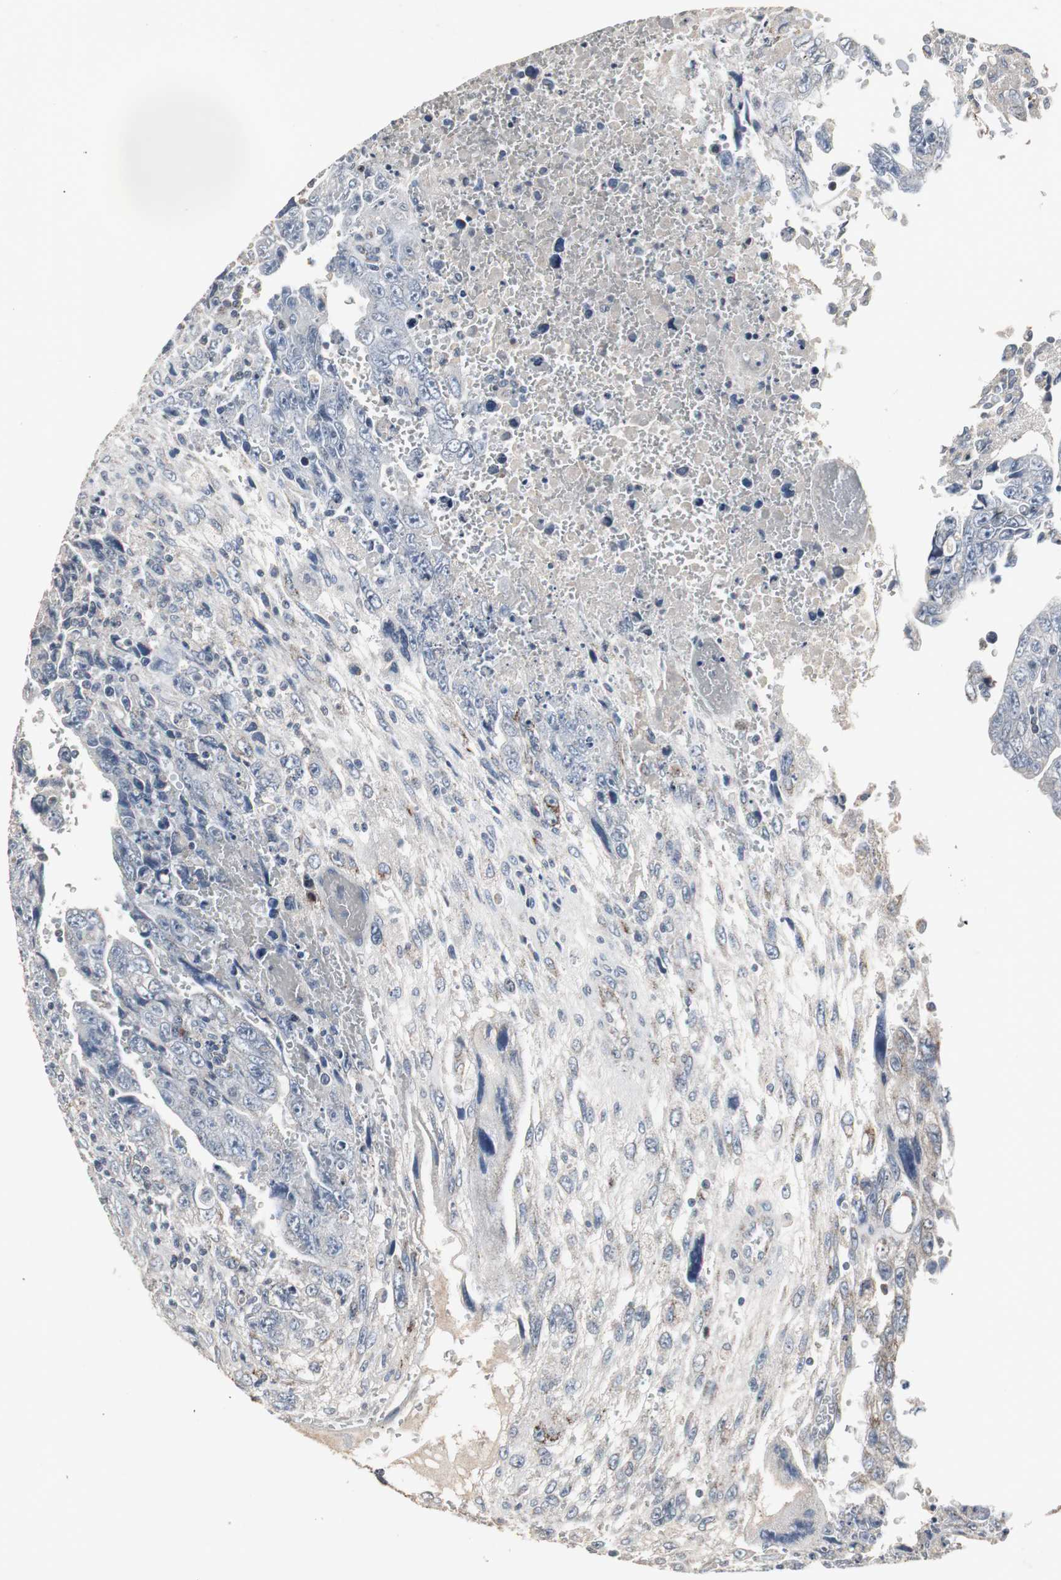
{"staining": {"intensity": "negative", "quantity": "none", "location": "none"}, "tissue": "testis cancer", "cell_type": "Tumor cells", "image_type": "cancer", "snomed": [{"axis": "morphology", "description": "Carcinoma, Embryonal, NOS"}, {"axis": "topography", "description": "Testis"}], "caption": "There is no significant expression in tumor cells of embryonal carcinoma (testis).", "gene": "ACAA1", "patient": {"sex": "male", "age": 28}}